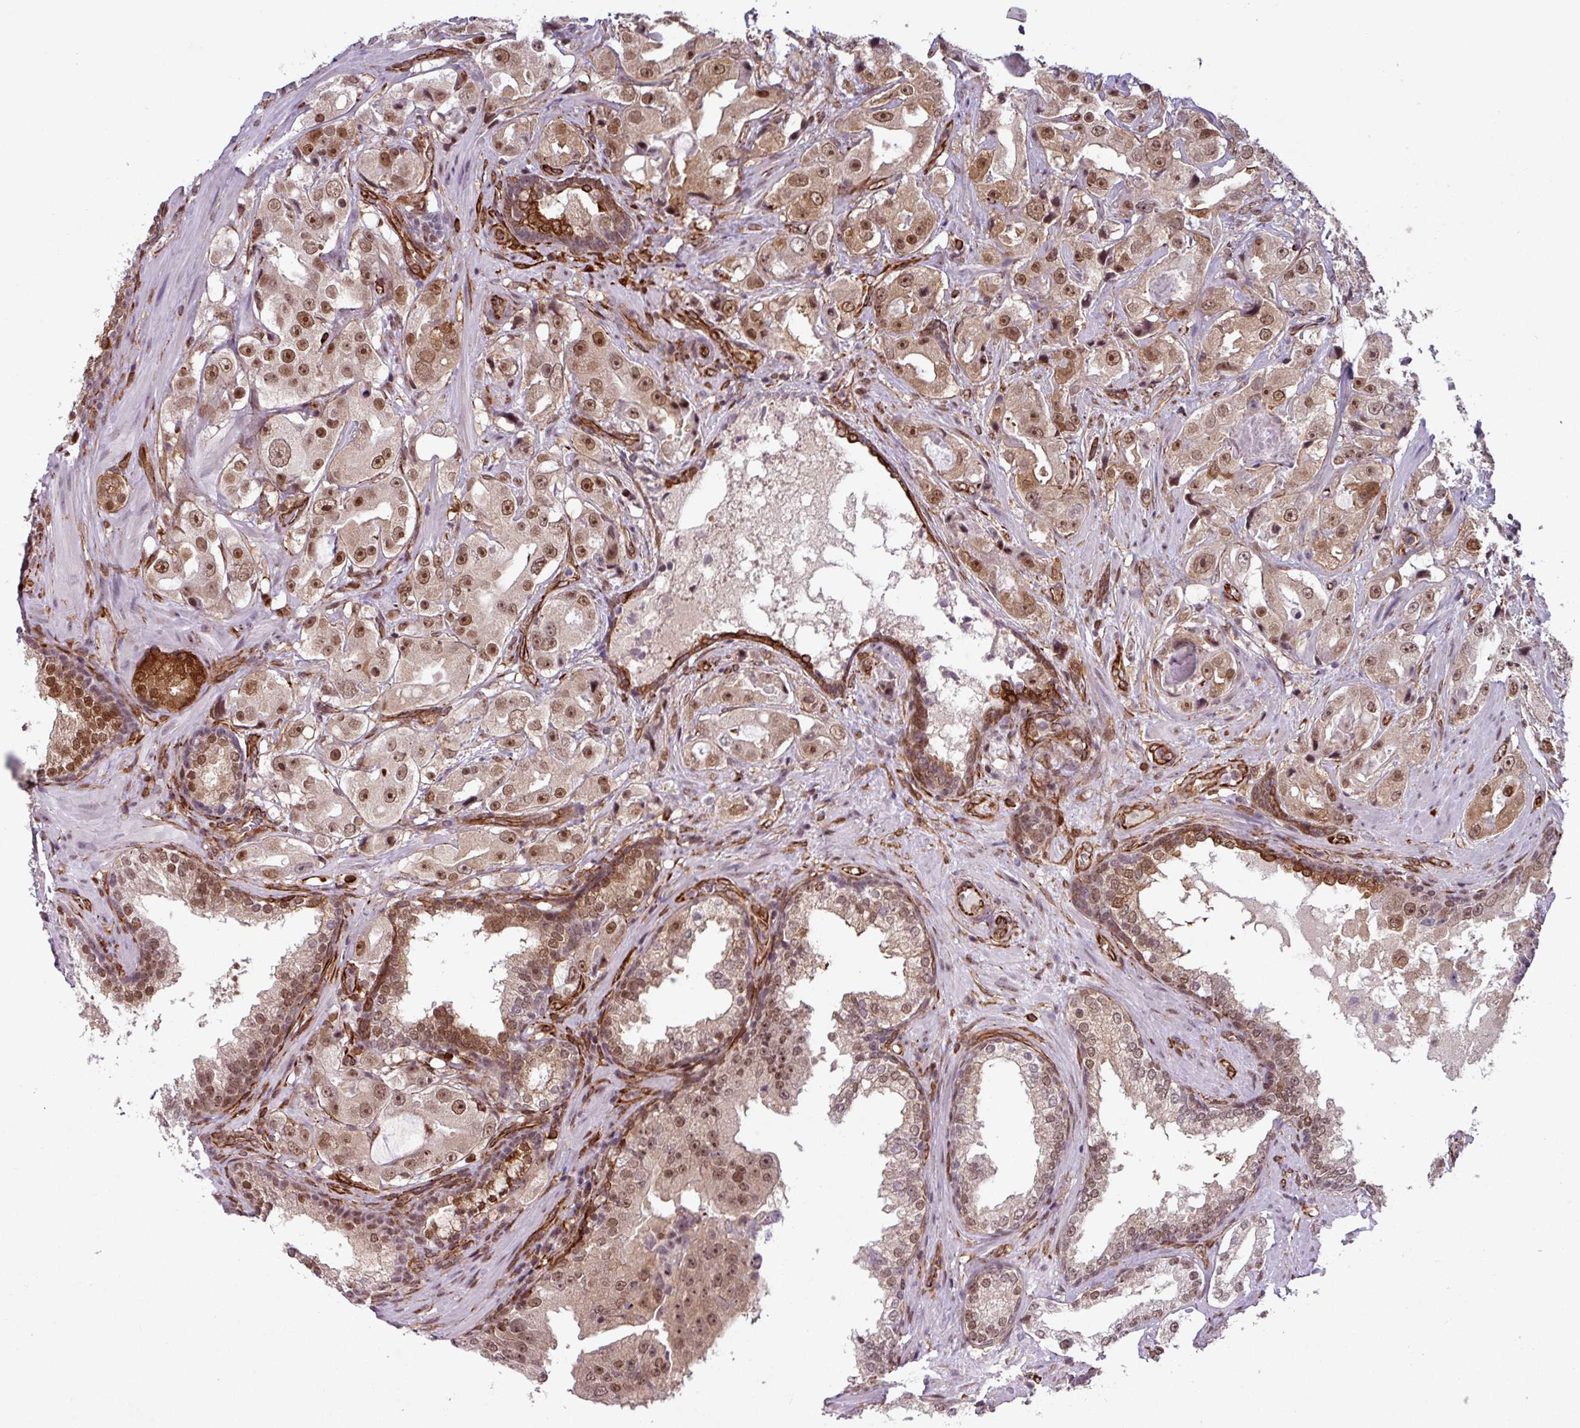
{"staining": {"intensity": "moderate", "quantity": ">75%", "location": "nuclear"}, "tissue": "prostate cancer", "cell_type": "Tumor cells", "image_type": "cancer", "snomed": [{"axis": "morphology", "description": "Adenocarcinoma, High grade"}, {"axis": "topography", "description": "Prostate"}], "caption": "High-magnification brightfield microscopy of high-grade adenocarcinoma (prostate) stained with DAB (brown) and counterstained with hematoxylin (blue). tumor cells exhibit moderate nuclear staining is appreciated in about>75% of cells. The staining was performed using DAB (3,3'-diaminobenzidine), with brown indicating positive protein expression. Nuclei are stained blue with hematoxylin.", "gene": "CHD3", "patient": {"sex": "male", "age": 73}}